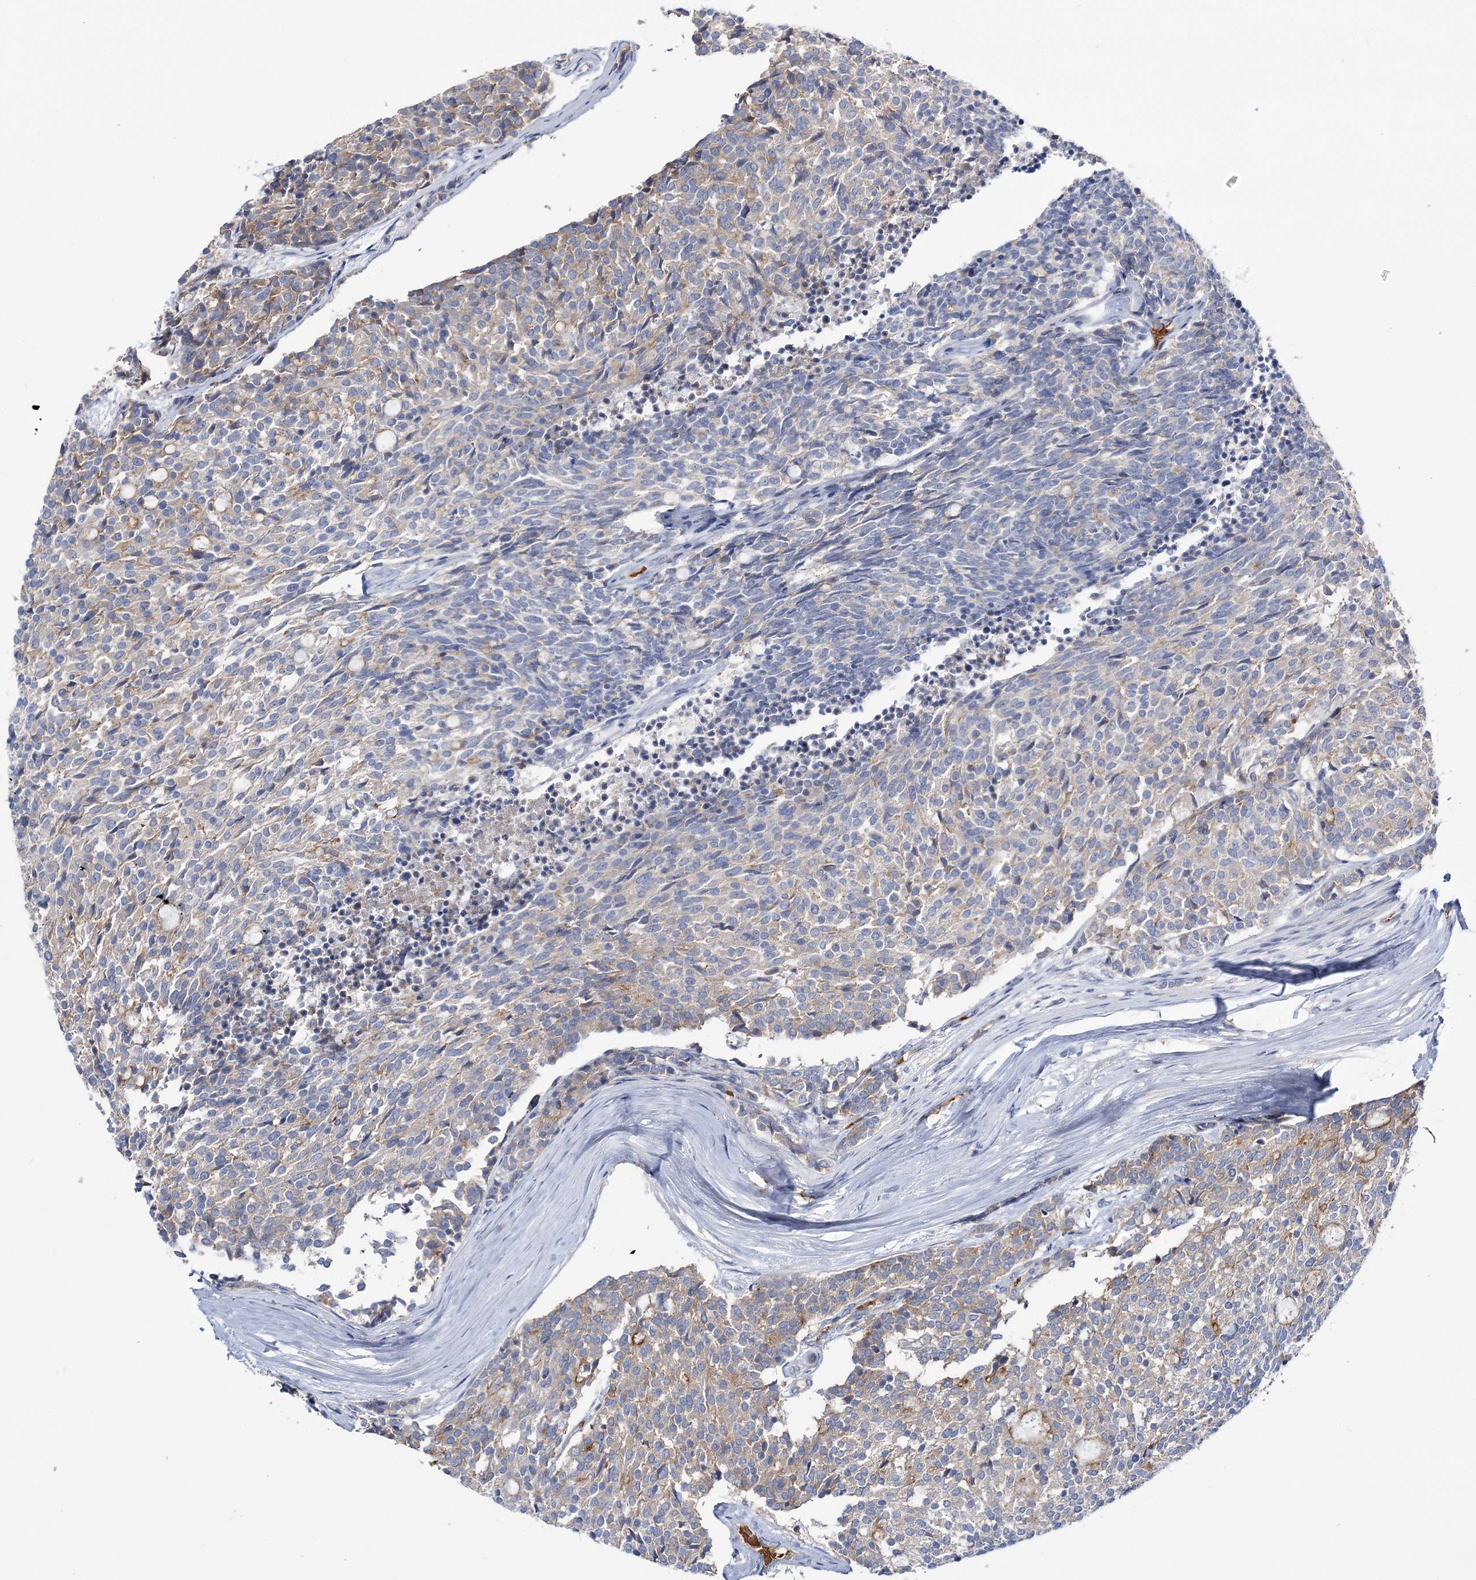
{"staining": {"intensity": "moderate", "quantity": "<25%", "location": "cytoplasmic/membranous"}, "tissue": "carcinoid", "cell_type": "Tumor cells", "image_type": "cancer", "snomed": [{"axis": "morphology", "description": "Carcinoid, malignant, NOS"}, {"axis": "topography", "description": "Pancreas"}], "caption": "Immunohistochemistry (IHC) (DAB (3,3'-diaminobenzidine)) staining of human carcinoid reveals moderate cytoplasmic/membranous protein expression in about <25% of tumor cells.", "gene": "ATP11B", "patient": {"sex": "female", "age": 54}}